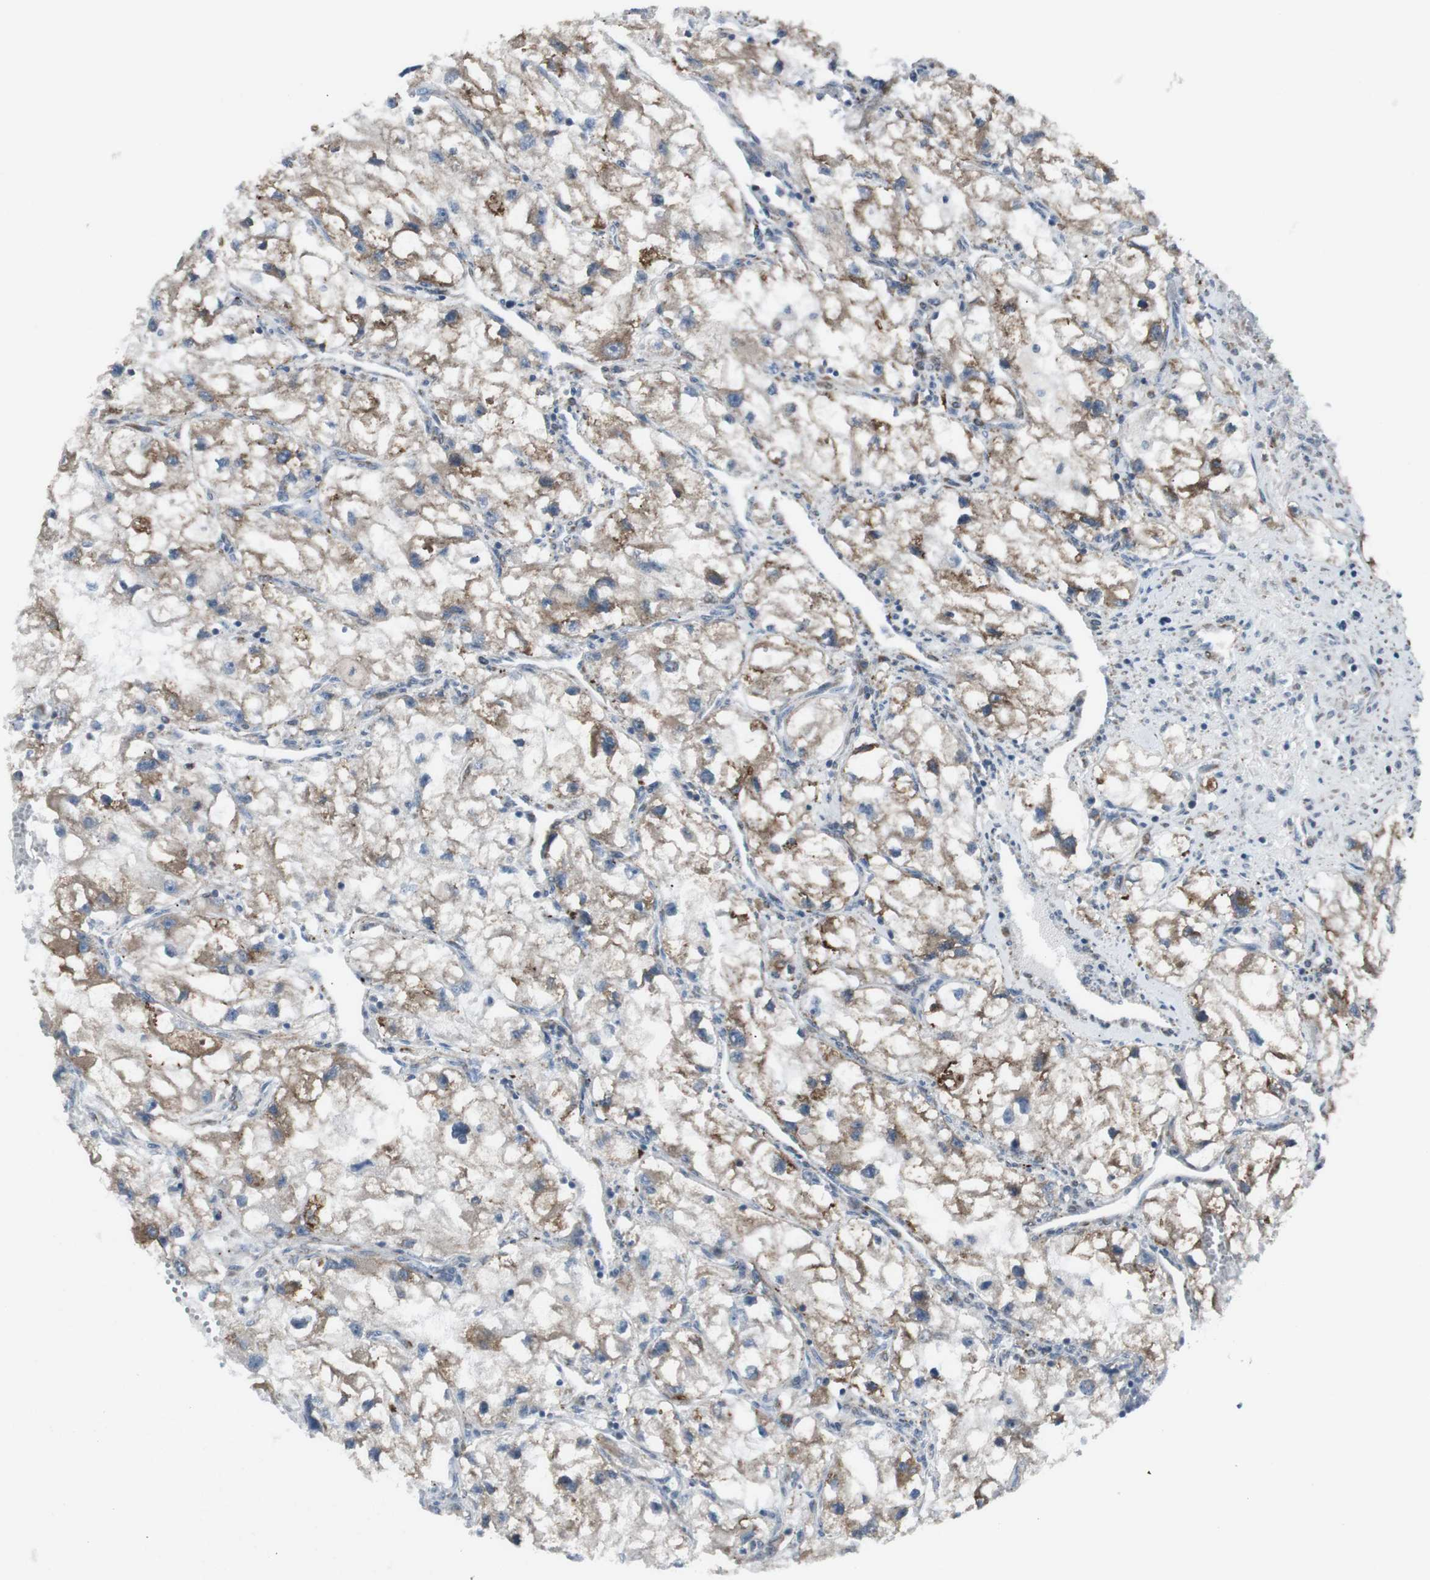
{"staining": {"intensity": "moderate", "quantity": ">75%", "location": "cytoplasmic/membranous"}, "tissue": "renal cancer", "cell_type": "Tumor cells", "image_type": "cancer", "snomed": [{"axis": "morphology", "description": "Adenocarcinoma, NOS"}, {"axis": "topography", "description": "Kidney"}], "caption": "Renal cancer tissue exhibits moderate cytoplasmic/membranous expression in about >75% of tumor cells", "gene": "LNPK", "patient": {"sex": "female", "age": 70}}